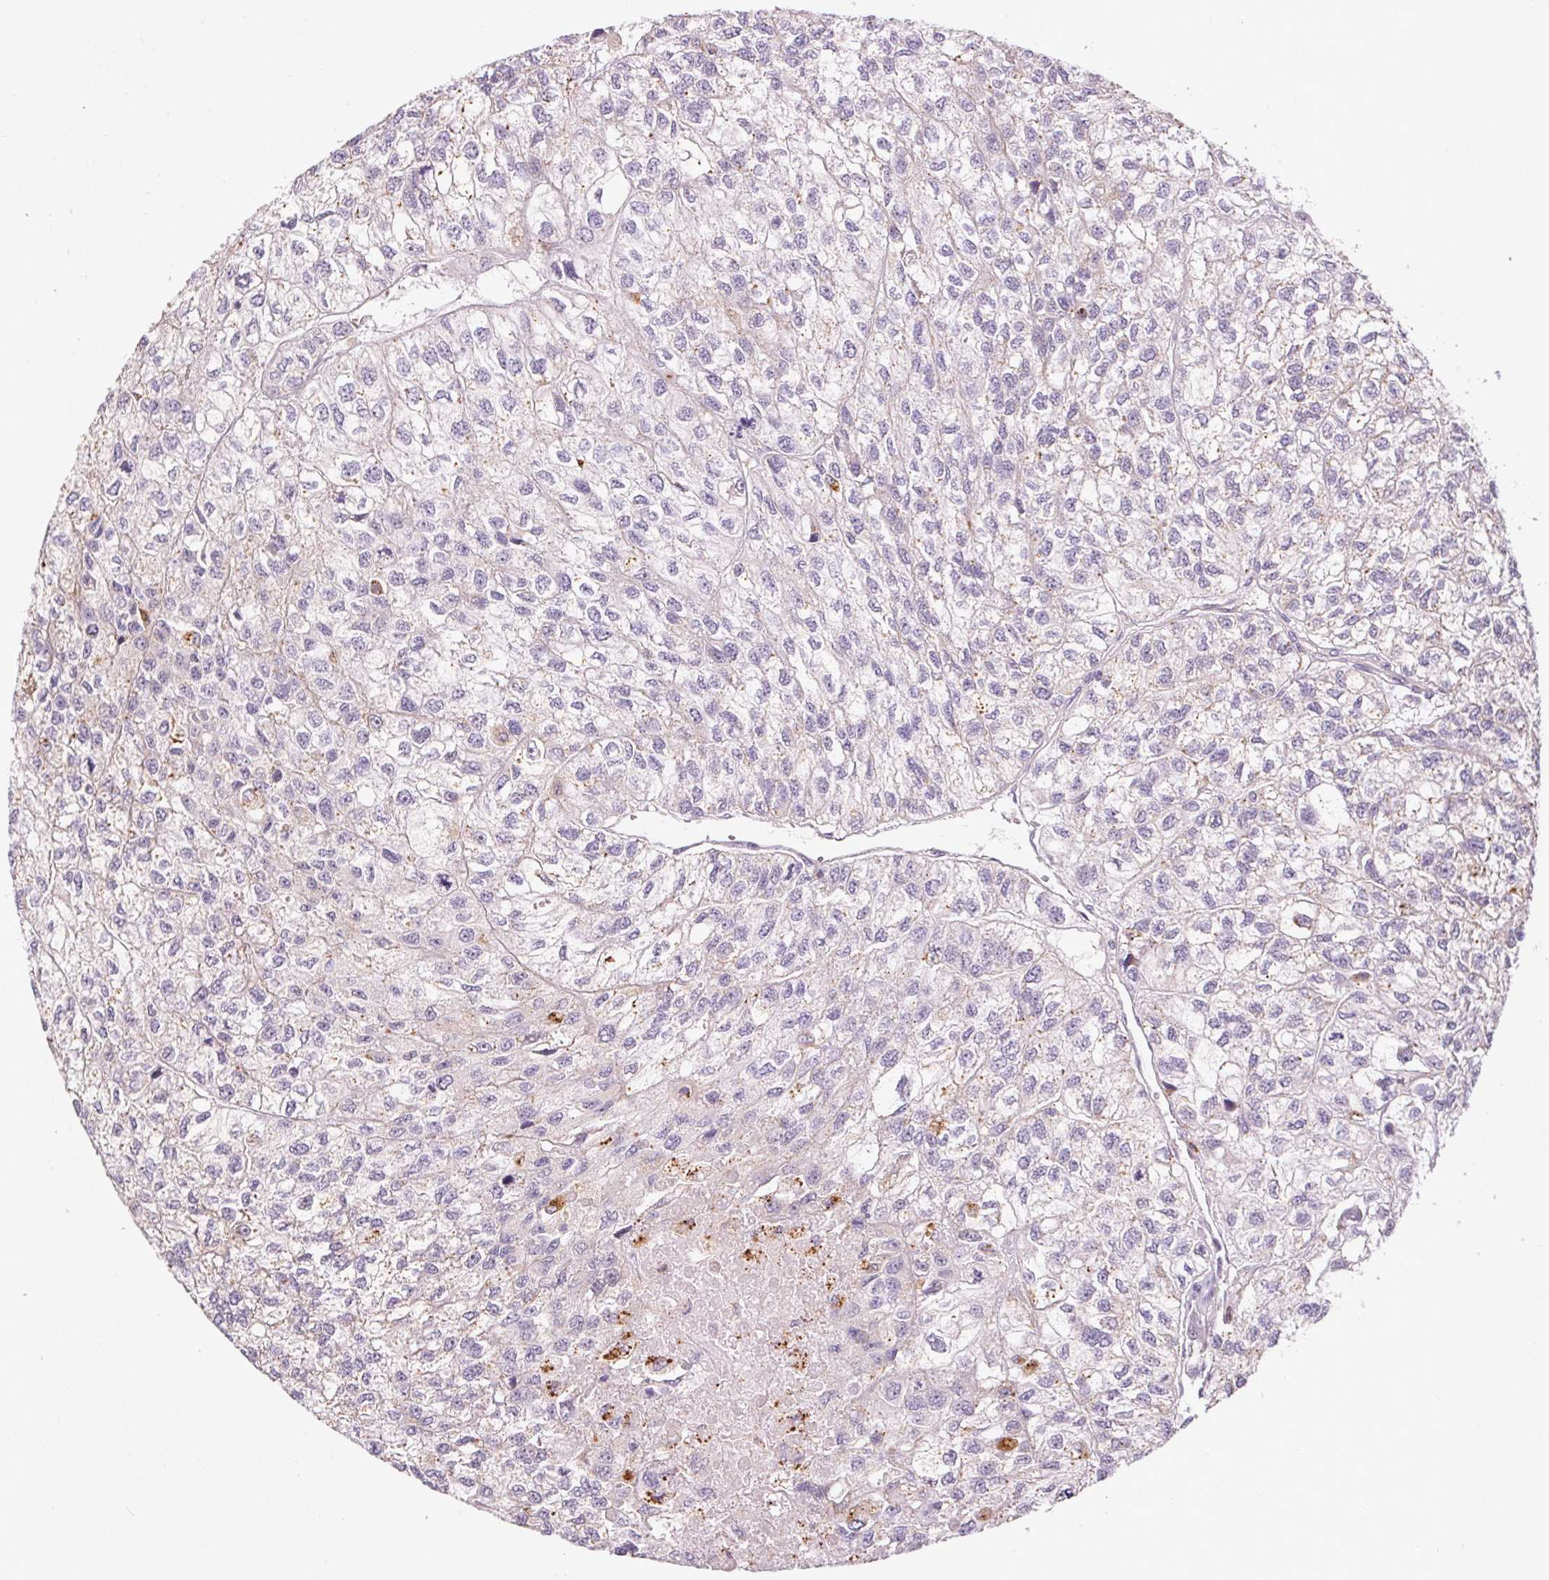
{"staining": {"intensity": "weak", "quantity": "<25%", "location": "cytoplasmic/membranous"}, "tissue": "renal cancer", "cell_type": "Tumor cells", "image_type": "cancer", "snomed": [{"axis": "morphology", "description": "Adenocarcinoma, NOS"}, {"axis": "topography", "description": "Kidney"}], "caption": "DAB immunohistochemical staining of human adenocarcinoma (renal) reveals no significant staining in tumor cells.", "gene": "ADH5", "patient": {"sex": "male", "age": 56}}